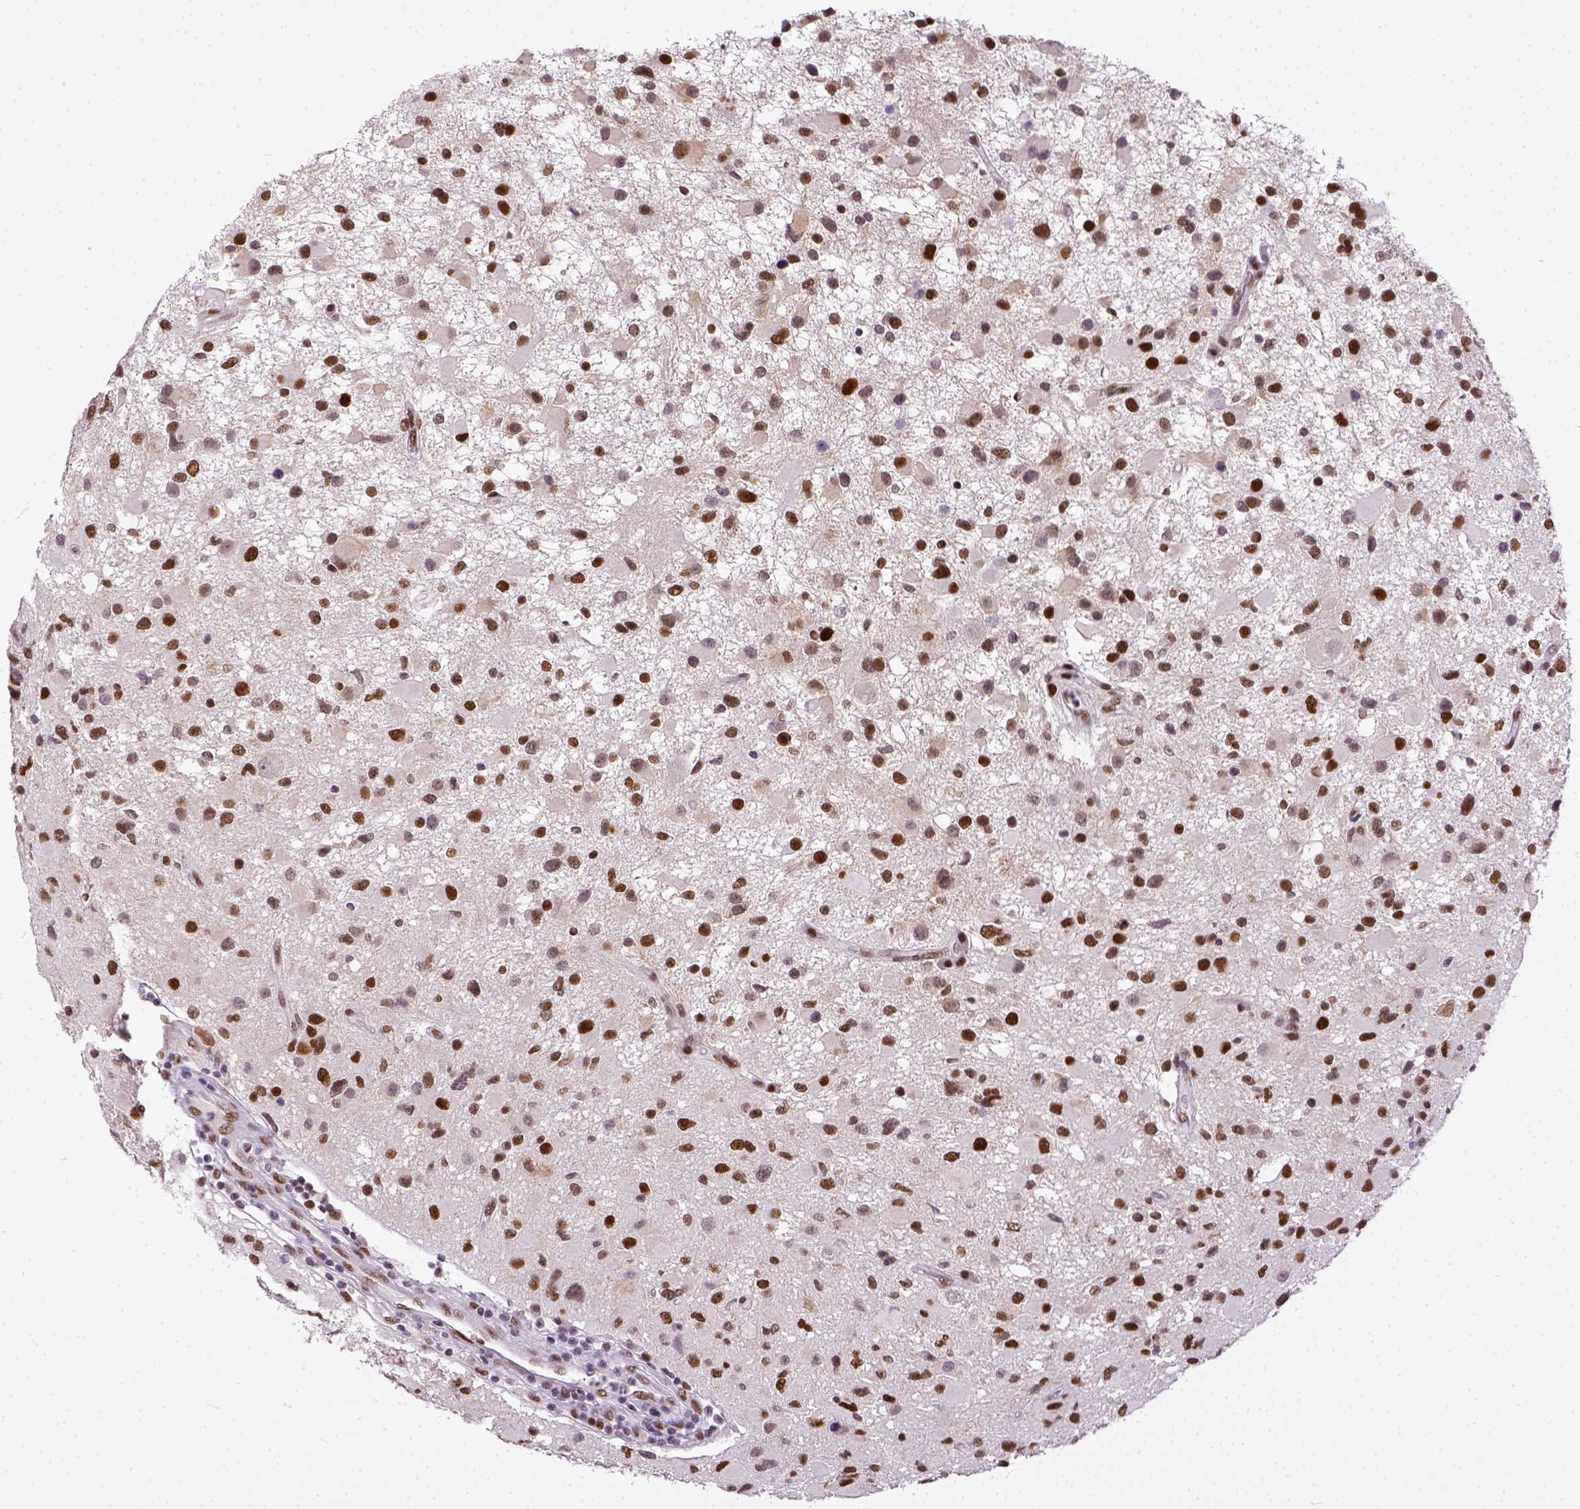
{"staining": {"intensity": "moderate", "quantity": ">75%", "location": "nuclear"}, "tissue": "glioma", "cell_type": "Tumor cells", "image_type": "cancer", "snomed": [{"axis": "morphology", "description": "Glioma, malignant, Low grade"}, {"axis": "topography", "description": "Brain"}], "caption": "A brown stain highlights moderate nuclear staining of a protein in human malignant glioma (low-grade) tumor cells. The protein is shown in brown color, while the nuclei are stained blue.", "gene": "ERCC1", "patient": {"sex": "female", "age": 32}}